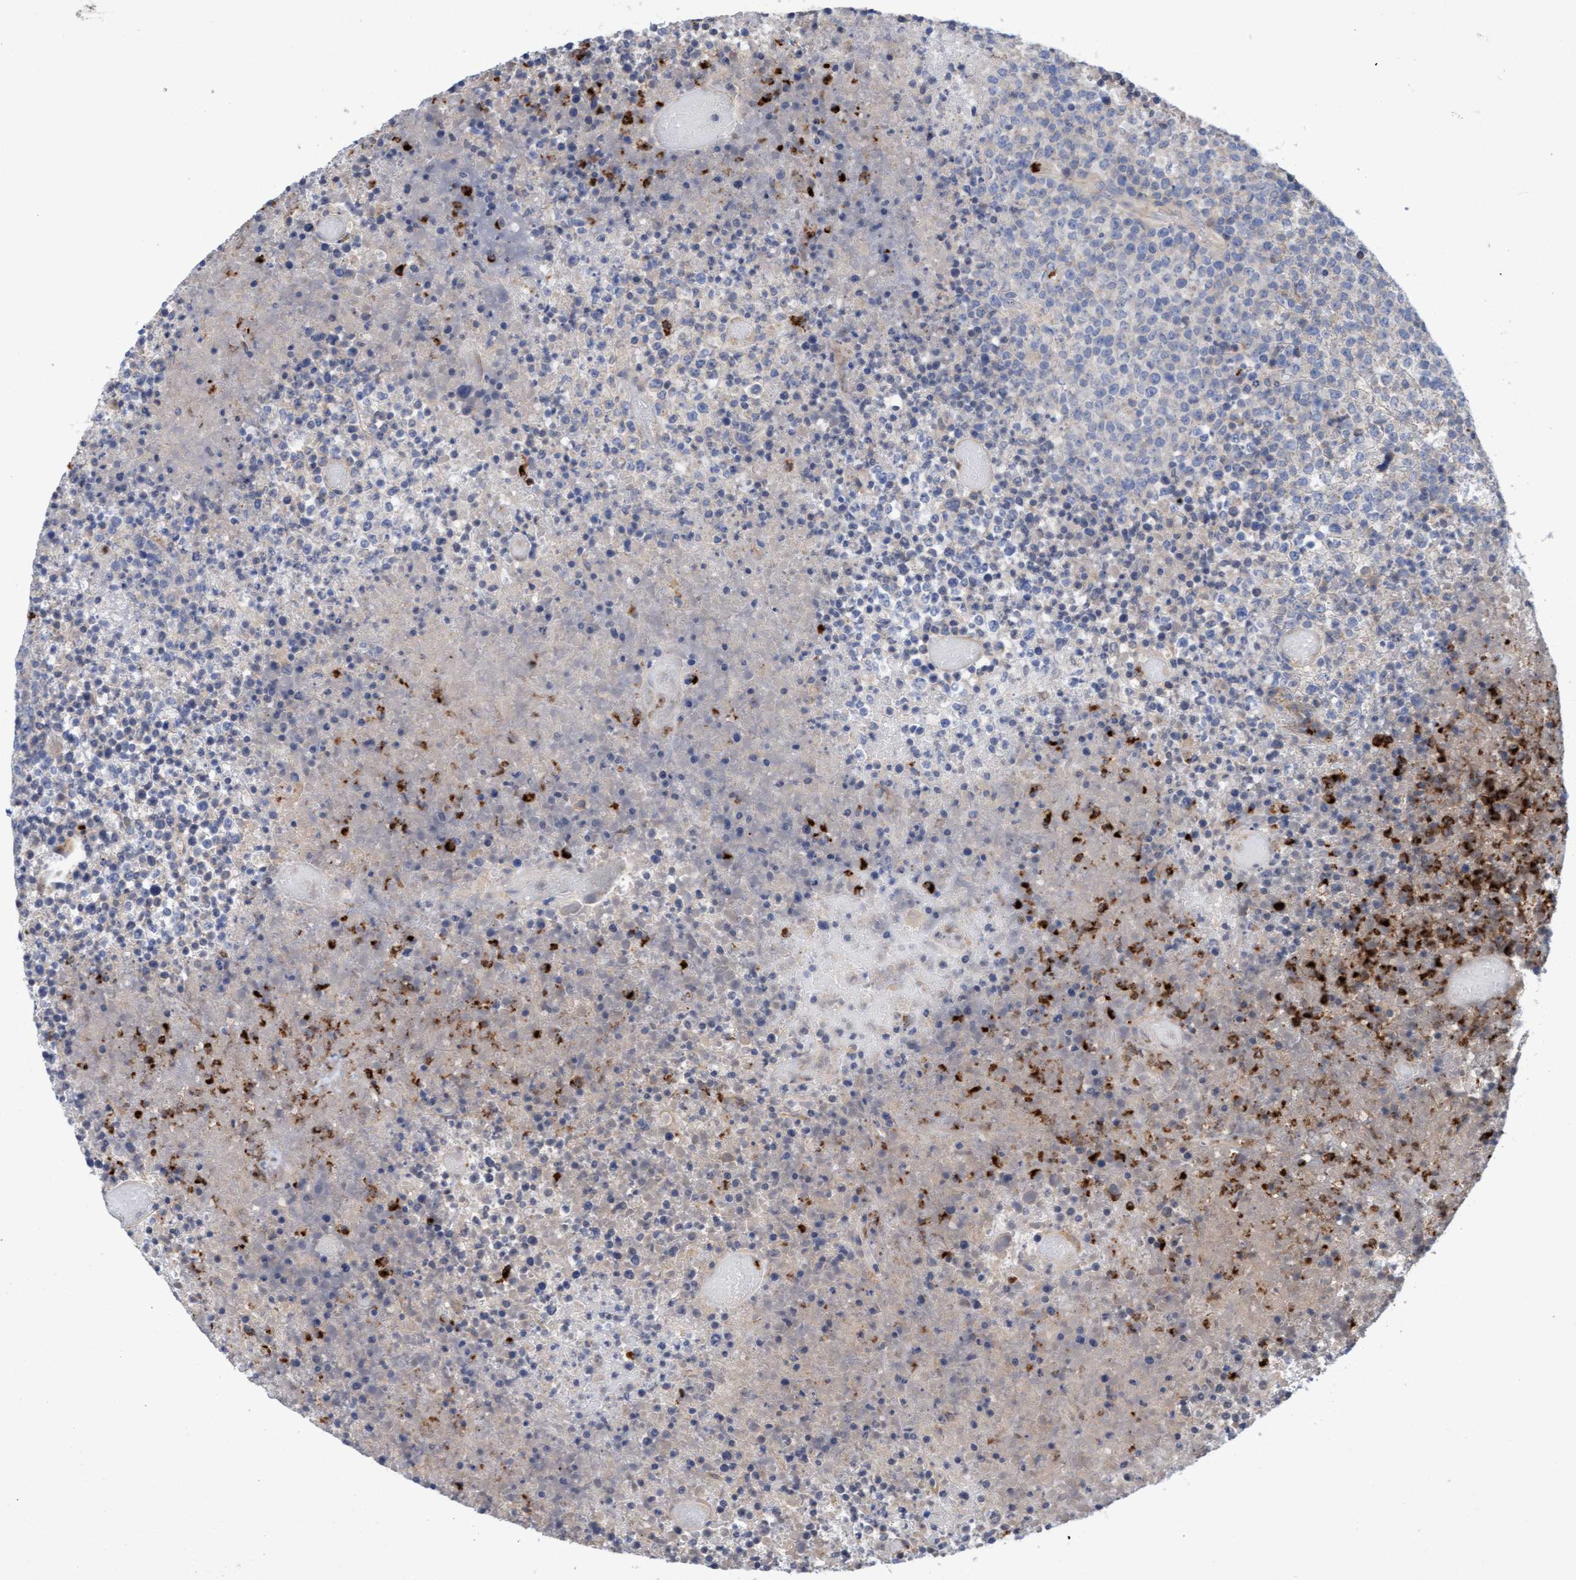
{"staining": {"intensity": "negative", "quantity": "none", "location": "none"}, "tissue": "lymphoma", "cell_type": "Tumor cells", "image_type": "cancer", "snomed": [{"axis": "morphology", "description": "Malignant lymphoma, non-Hodgkin's type, High grade"}, {"axis": "topography", "description": "Lymph node"}], "caption": "DAB (3,3'-diaminobenzidine) immunohistochemical staining of lymphoma shows no significant staining in tumor cells.", "gene": "MMP8", "patient": {"sex": "male", "age": 13}}